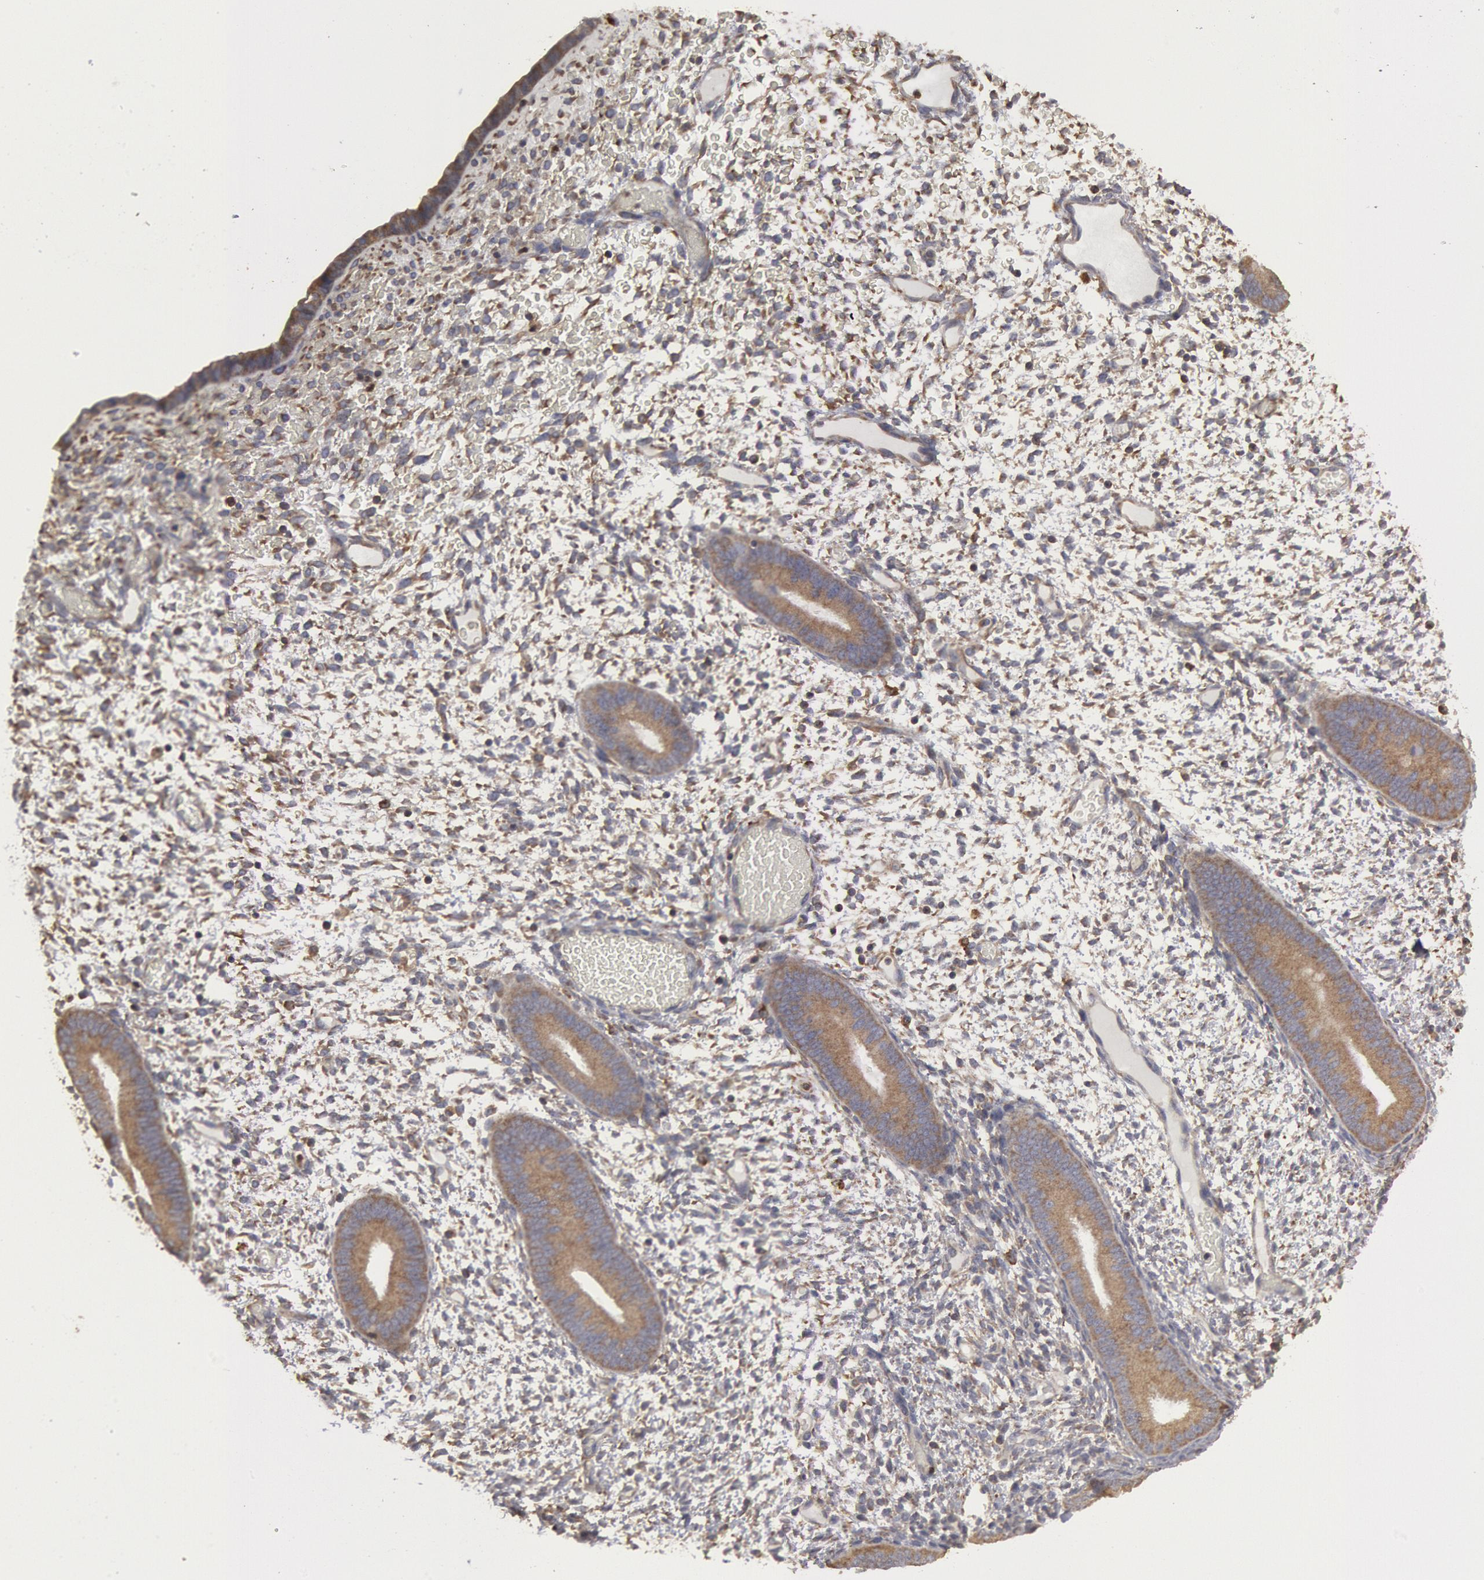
{"staining": {"intensity": "weak", "quantity": "25%-75%", "location": "cytoplasmic/membranous"}, "tissue": "endometrium", "cell_type": "Cells in endometrial stroma", "image_type": "normal", "snomed": [{"axis": "morphology", "description": "Normal tissue, NOS"}, {"axis": "topography", "description": "Endometrium"}], "caption": "Immunohistochemistry photomicrograph of unremarkable endometrium: endometrium stained using immunohistochemistry (IHC) demonstrates low levels of weak protein expression localized specifically in the cytoplasmic/membranous of cells in endometrial stroma, appearing as a cytoplasmic/membranous brown color.", "gene": "OSBPL8", "patient": {"sex": "female", "age": 42}}